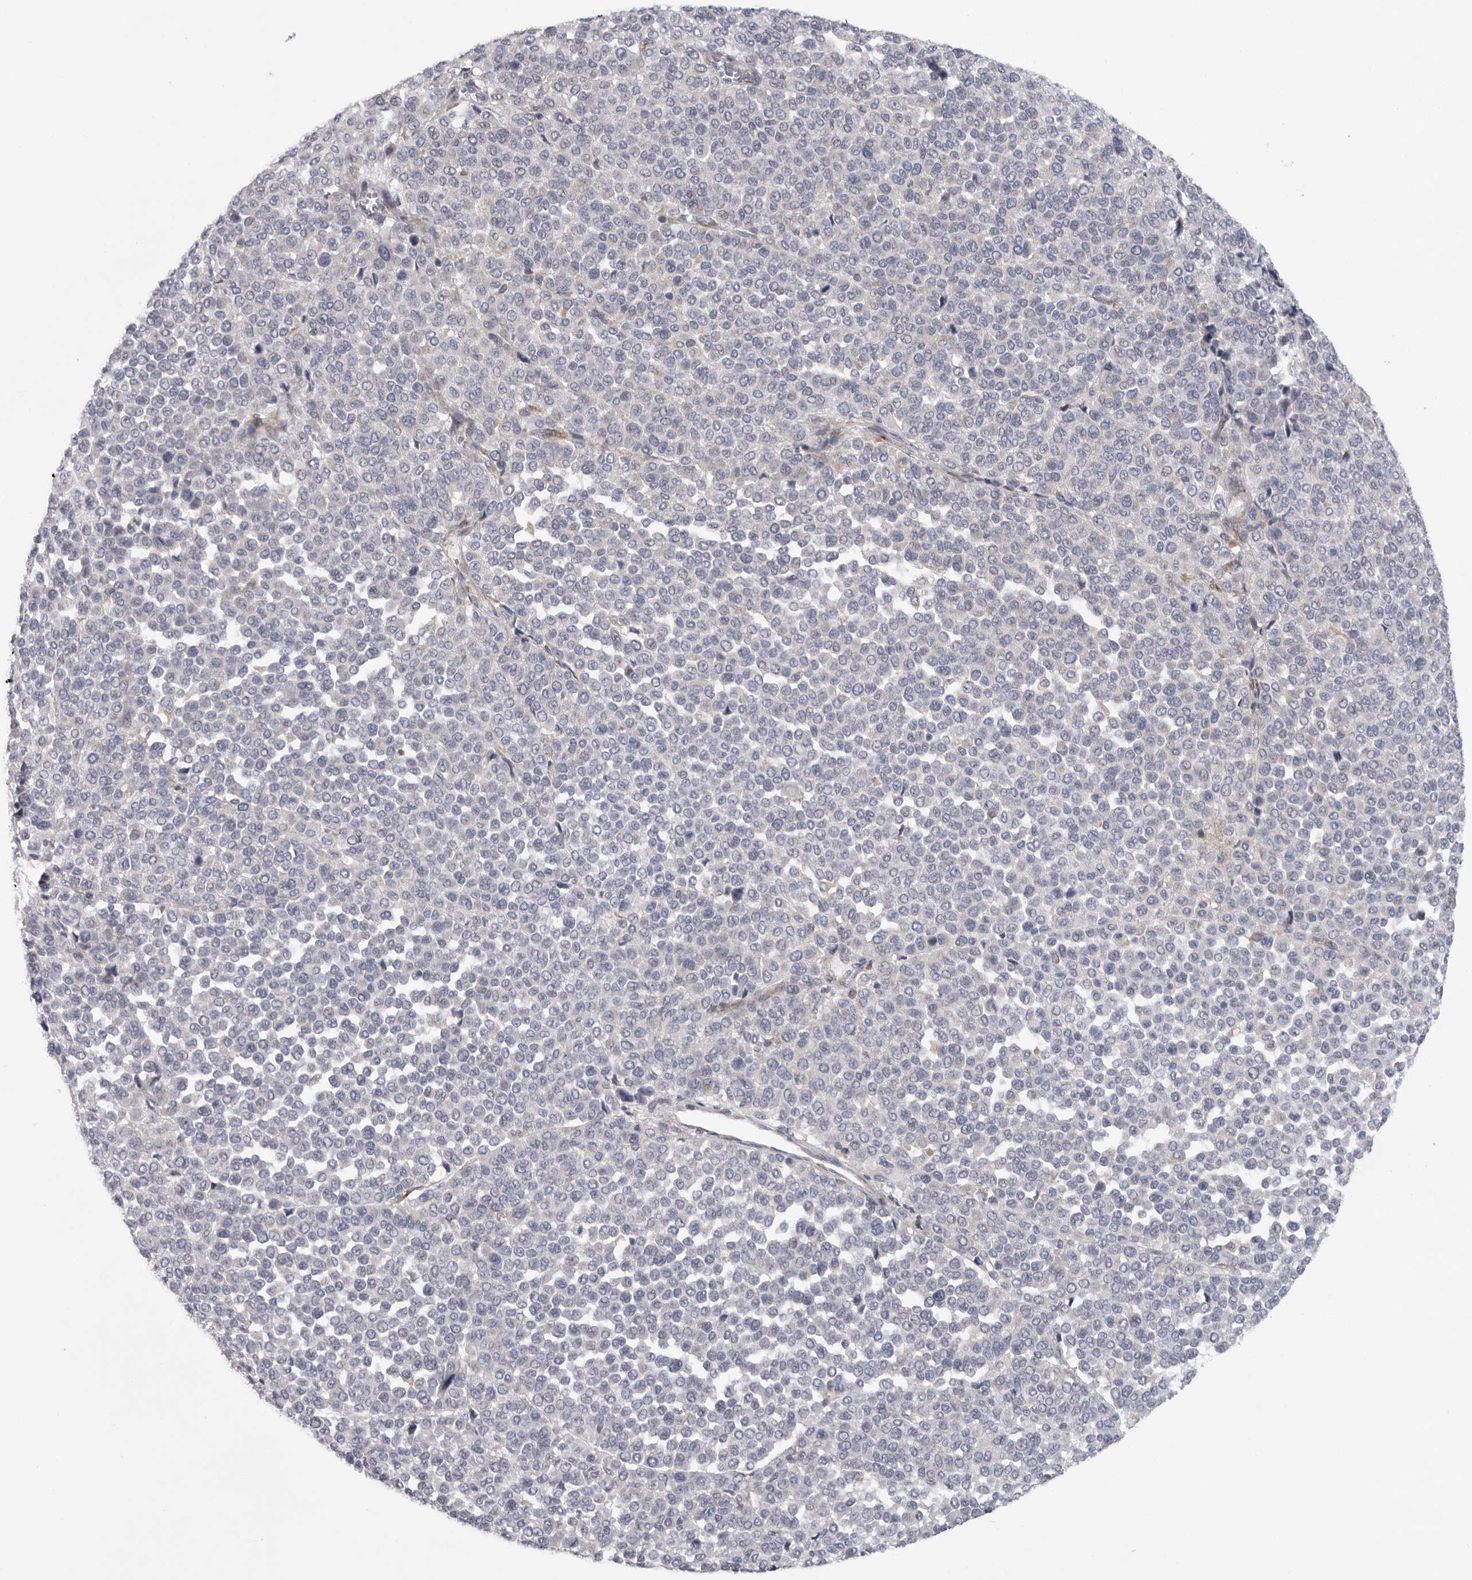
{"staining": {"intensity": "negative", "quantity": "none", "location": "none"}, "tissue": "melanoma", "cell_type": "Tumor cells", "image_type": "cancer", "snomed": [{"axis": "morphology", "description": "Malignant melanoma, Metastatic site"}, {"axis": "topography", "description": "Pancreas"}], "caption": "High power microscopy micrograph of an IHC histopathology image of melanoma, revealing no significant staining in tumor cells.", "gene": "USP24", "patient": {"sex": "female", "age": 30}}